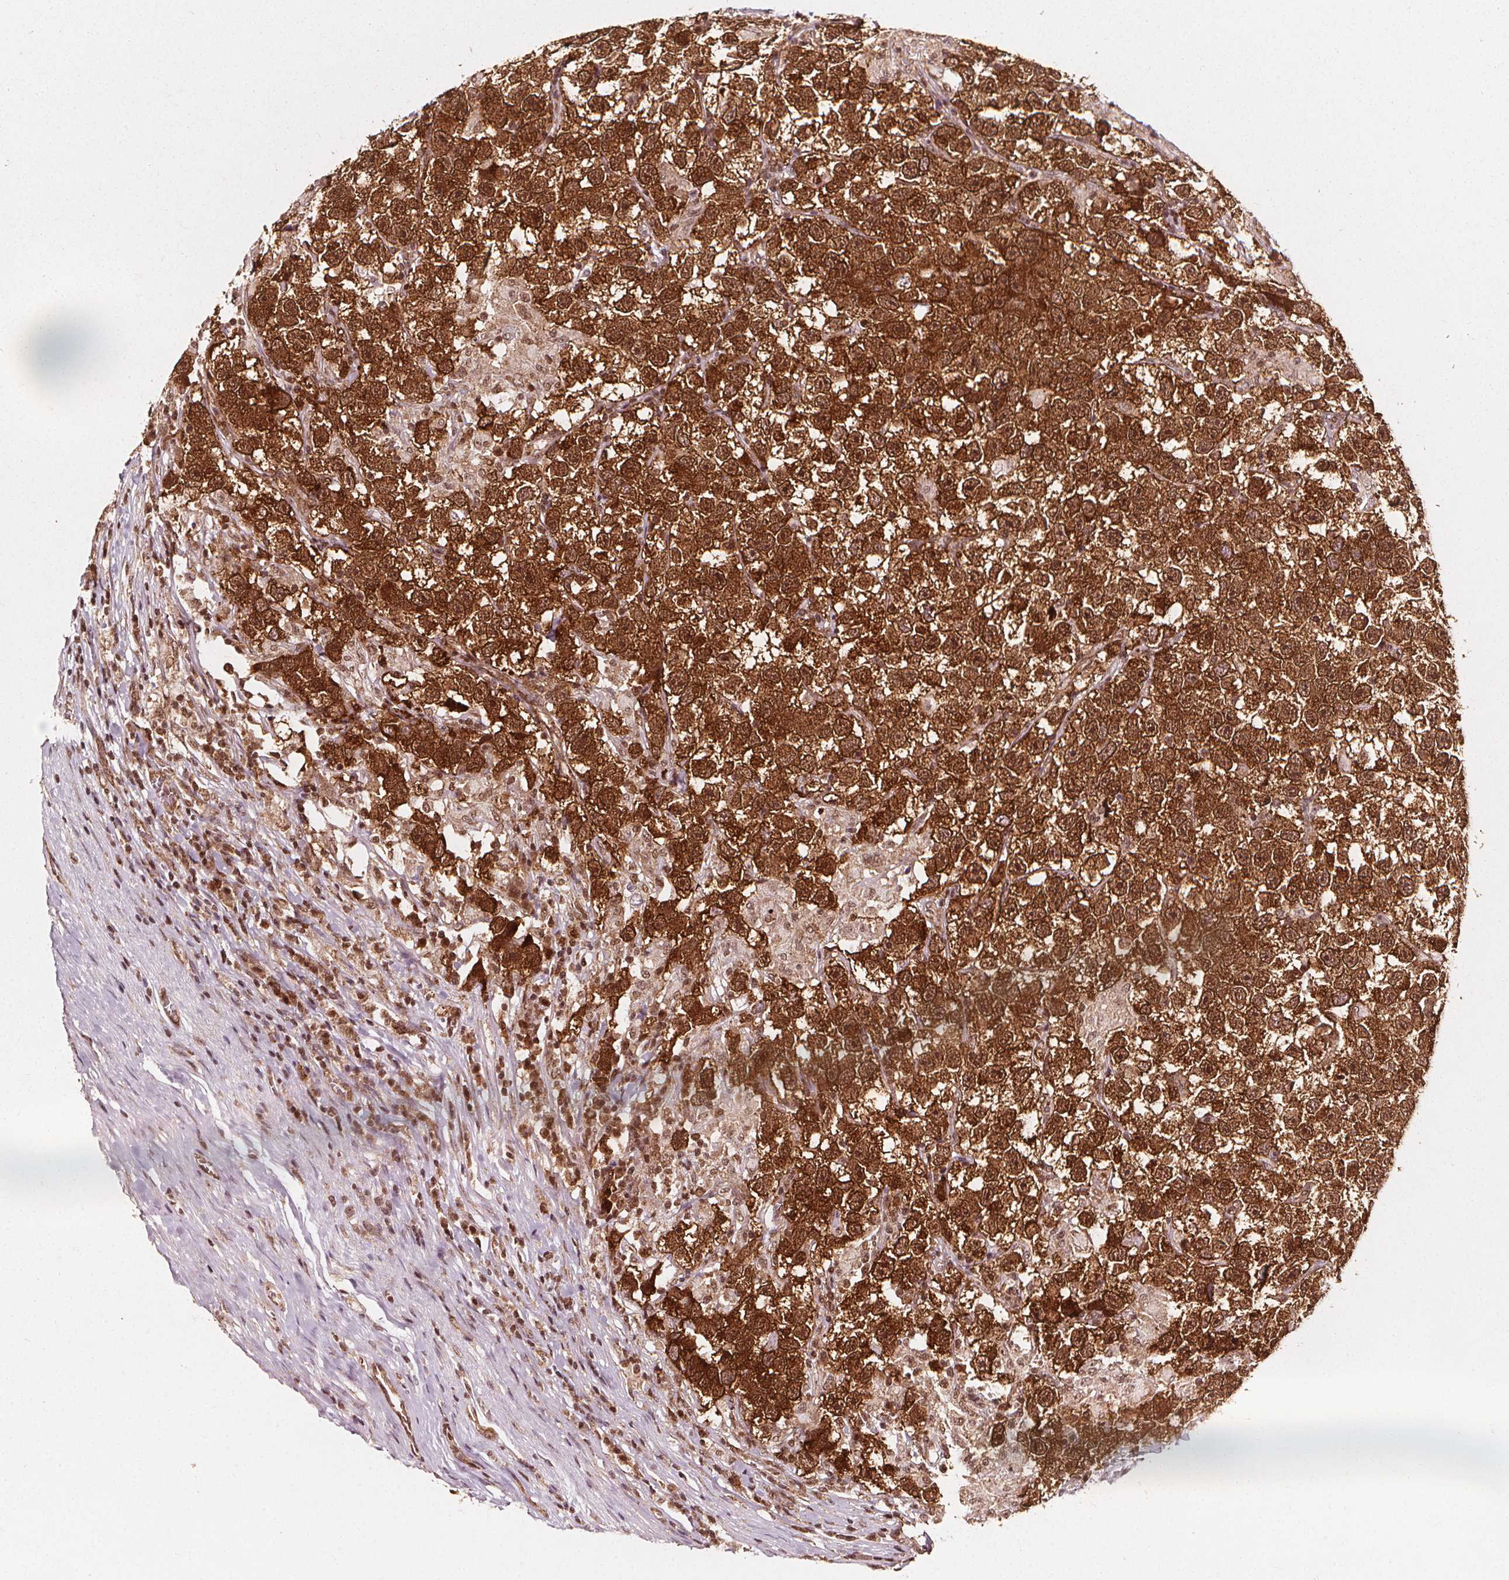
{"staining": {"intensity": "strong", "quantity": ">75%", "location": "cytoplasmic/membranous,nuclear"}, "tissue": "testis cancer", "cell_type": "Tumor cells", "image_type": "cancer", "snomed": [{"axis": "morphology", "description": "Seminoma, NOS"}, {"axis": "topography", "description": "Testis"}], "caption": "High-power microscopy captured an IHC histopathology image of seminoma (testis), revealing strong cytoplasmic/membranous and nuclear positivity in approximately >75% of tumor cells.", "gene": "SMN1", "patient": {"sex": "male", "age": 26}}